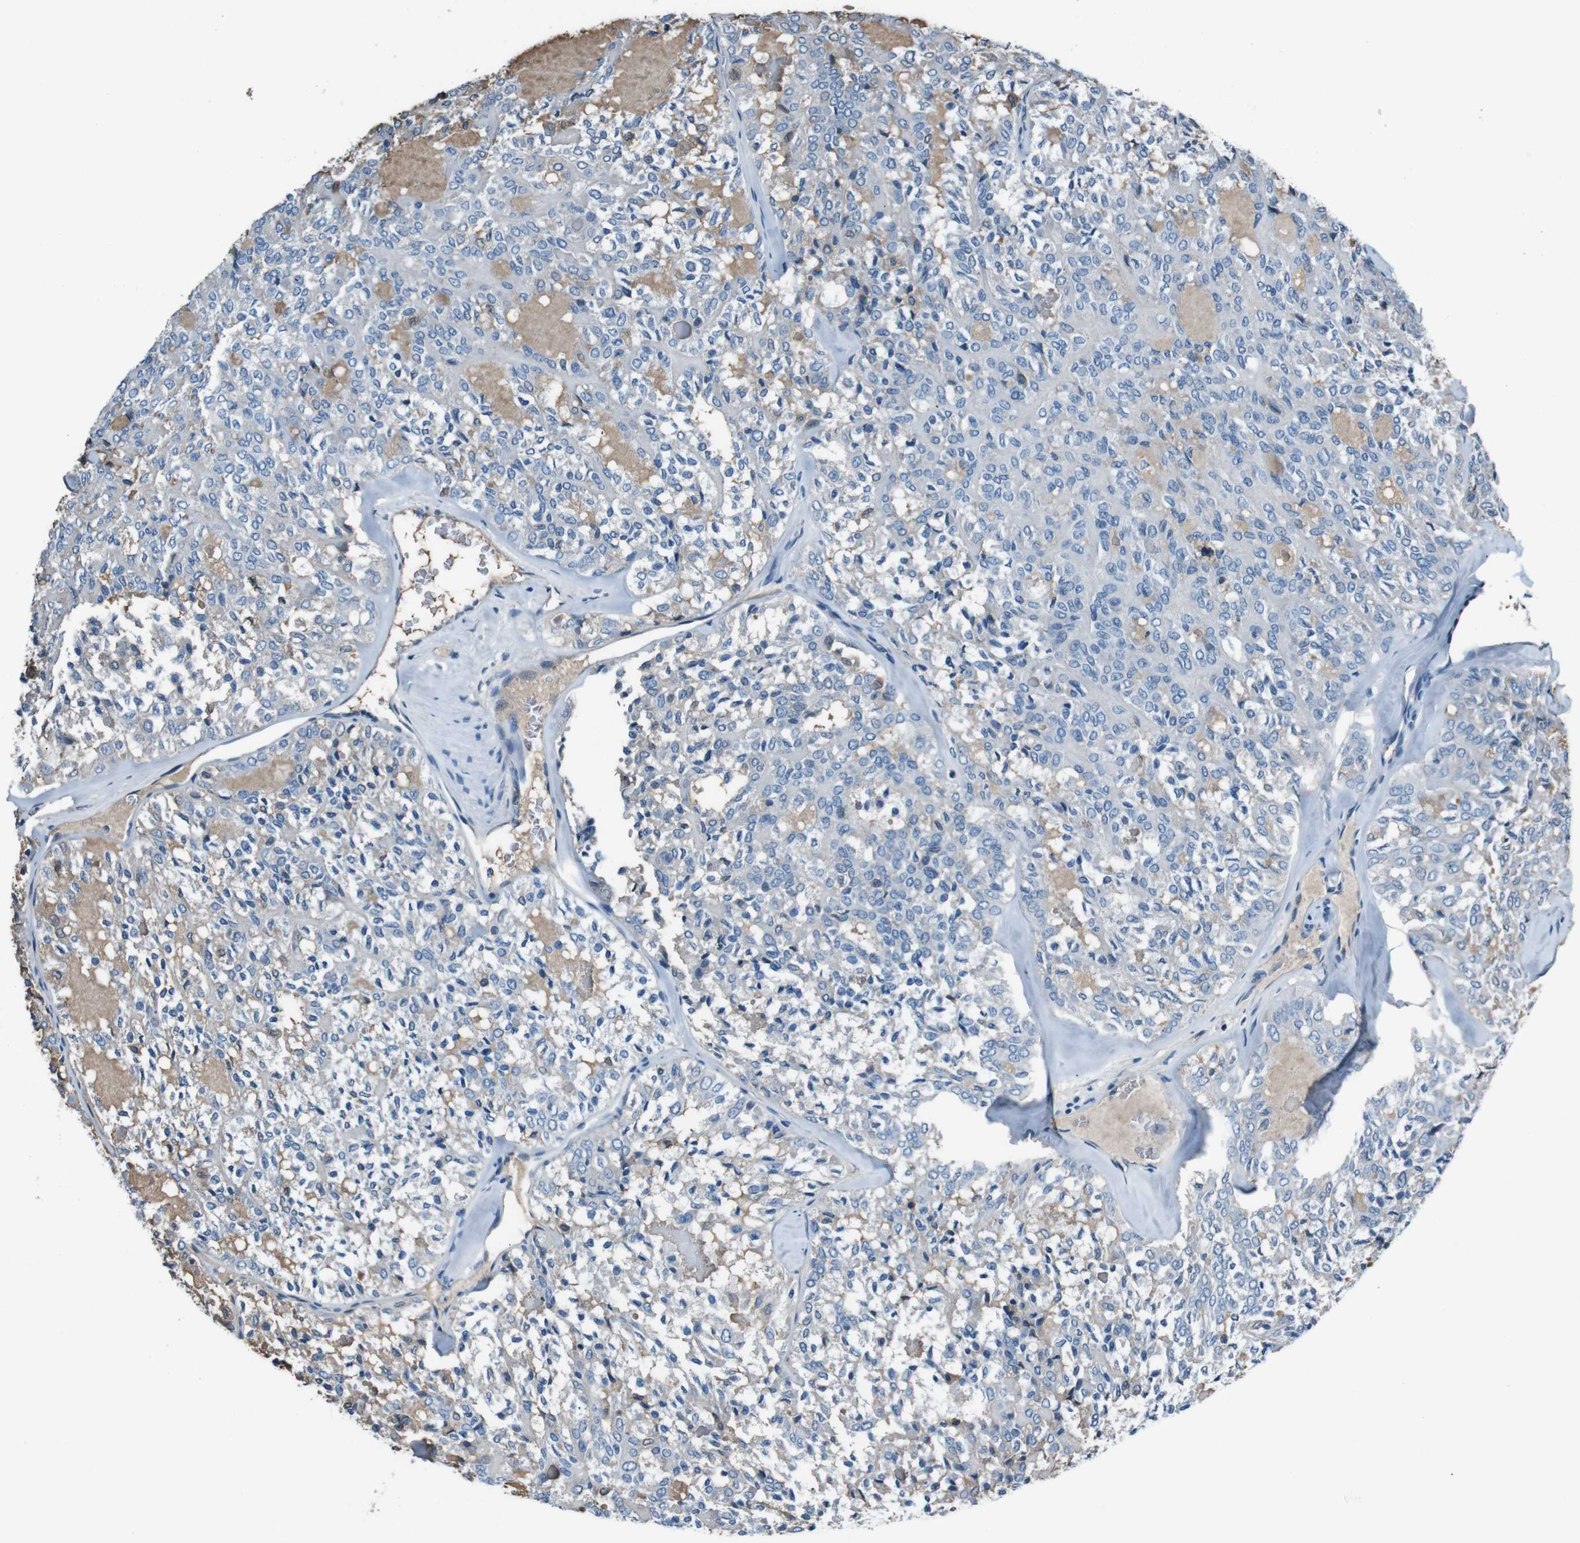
{"staining": {"intensity": "negative", "quantity": "none", "location": "none"}, "tissue": "thyroid cancer", "cell_type": "Tumor cells", "image_type": "cancer", "snomed": [{"axis": "morphology", "description": "Follicular adenoma carcinoma, NOS"}, {"axis": "topography", "description": "Thyroid gland"}], "caption": "IHC histopathology image of human thyroid follicular adenoma carcinoma stained for a protein (brown), which displays no positivity in tumor cells.", "gene": "LEP", "patient": {"sex": "male", "age": 75}}